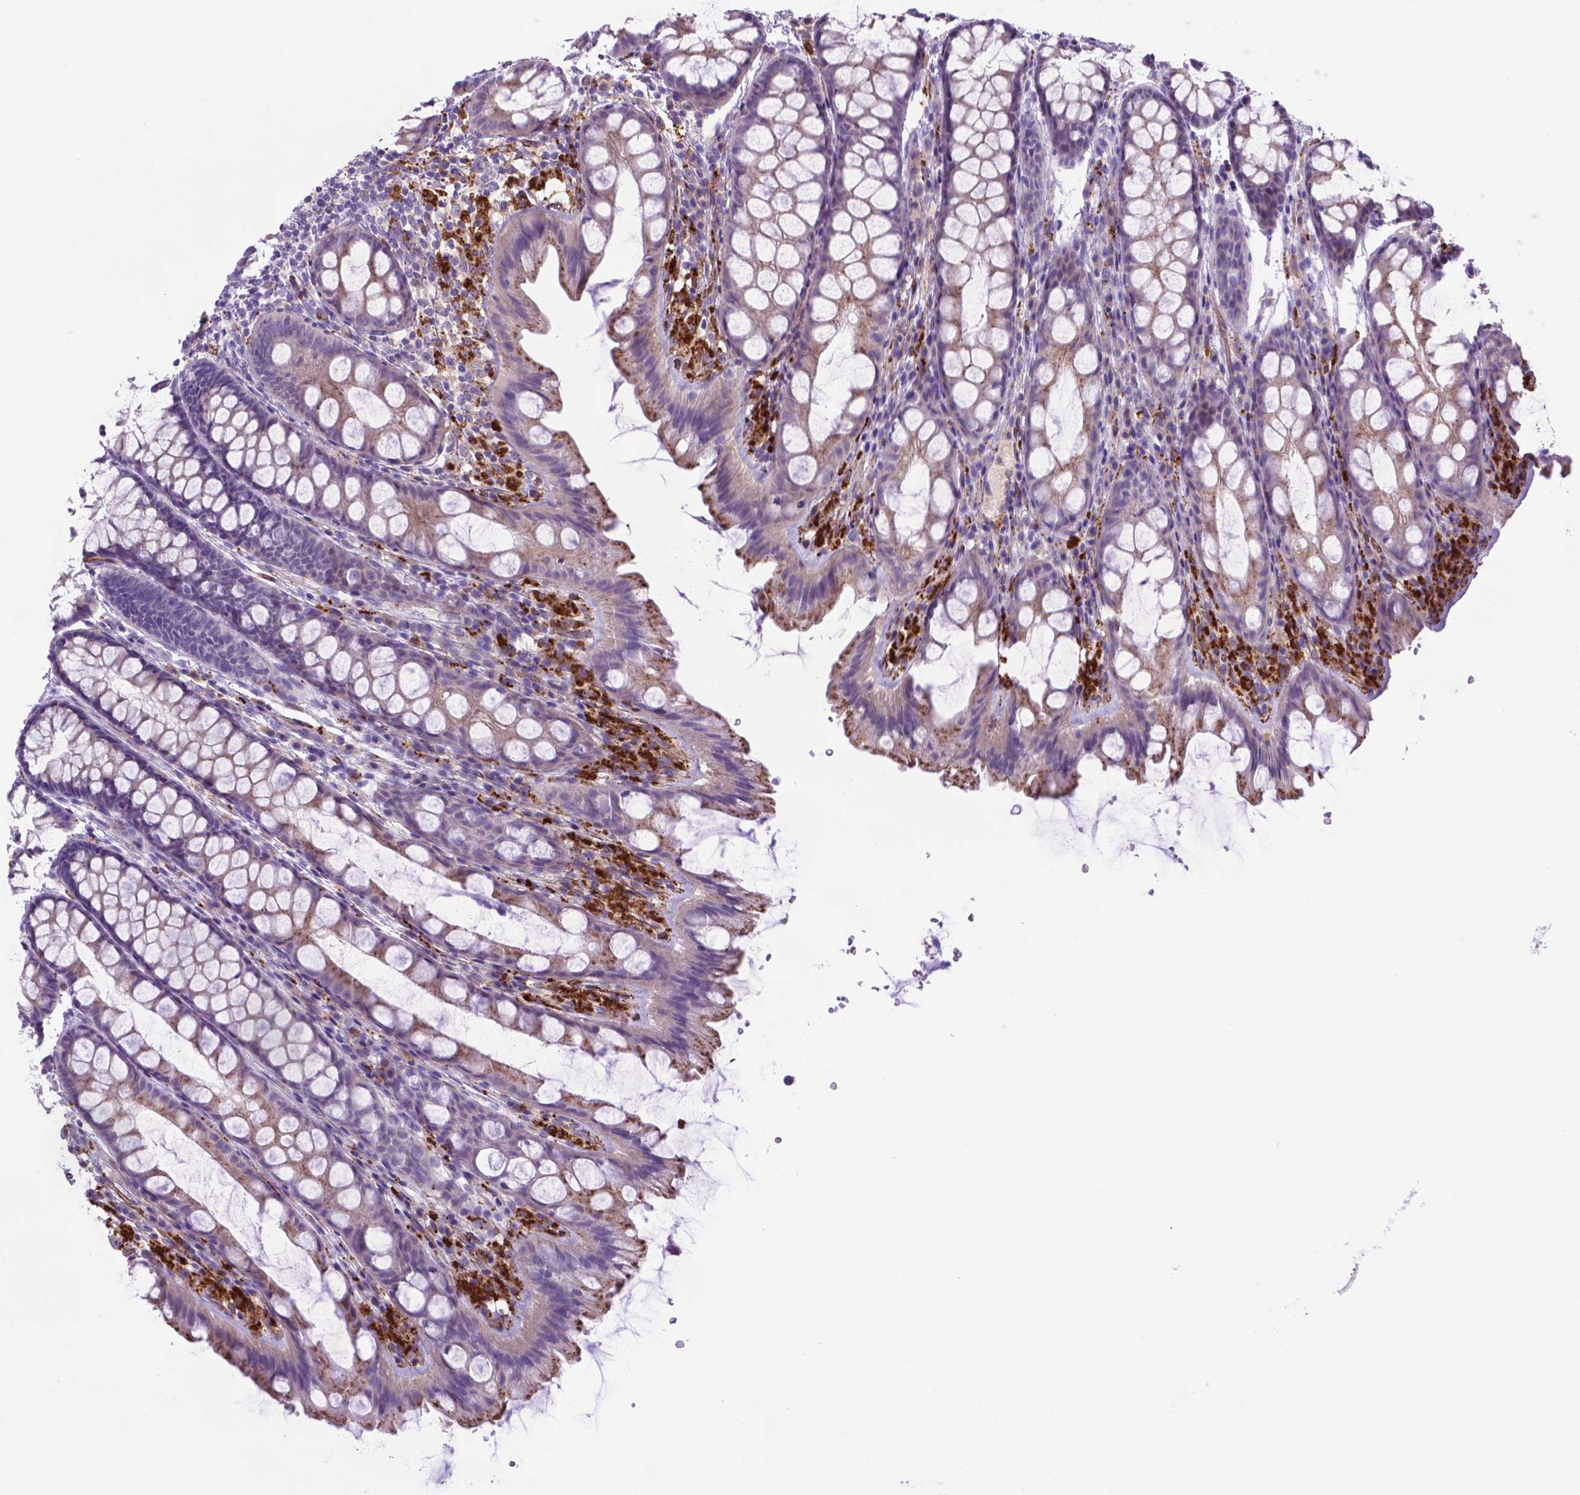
{"staining": {"intensity": "moderate", "quantity": ">75%", "location": "cytoplasmic/membranous"}, "tissue": "colon", "cell_type": "Endothelial cells", "image_type": "normal", "snomed": [{"axis": "morphology", "description": "Normal tissue, NOS"}, {"axis": "topography", "description": "Colon"}], "caption": "DAB (3,3'-diaminobenzidine) immunohistochemical staining of benign human colon exhibits moderate cytoplasmic/membranous protein staining in approximately >75% of endothelial cells.", "gene": "LZTR1", "patient": {"sex": "male", "age": 47}}